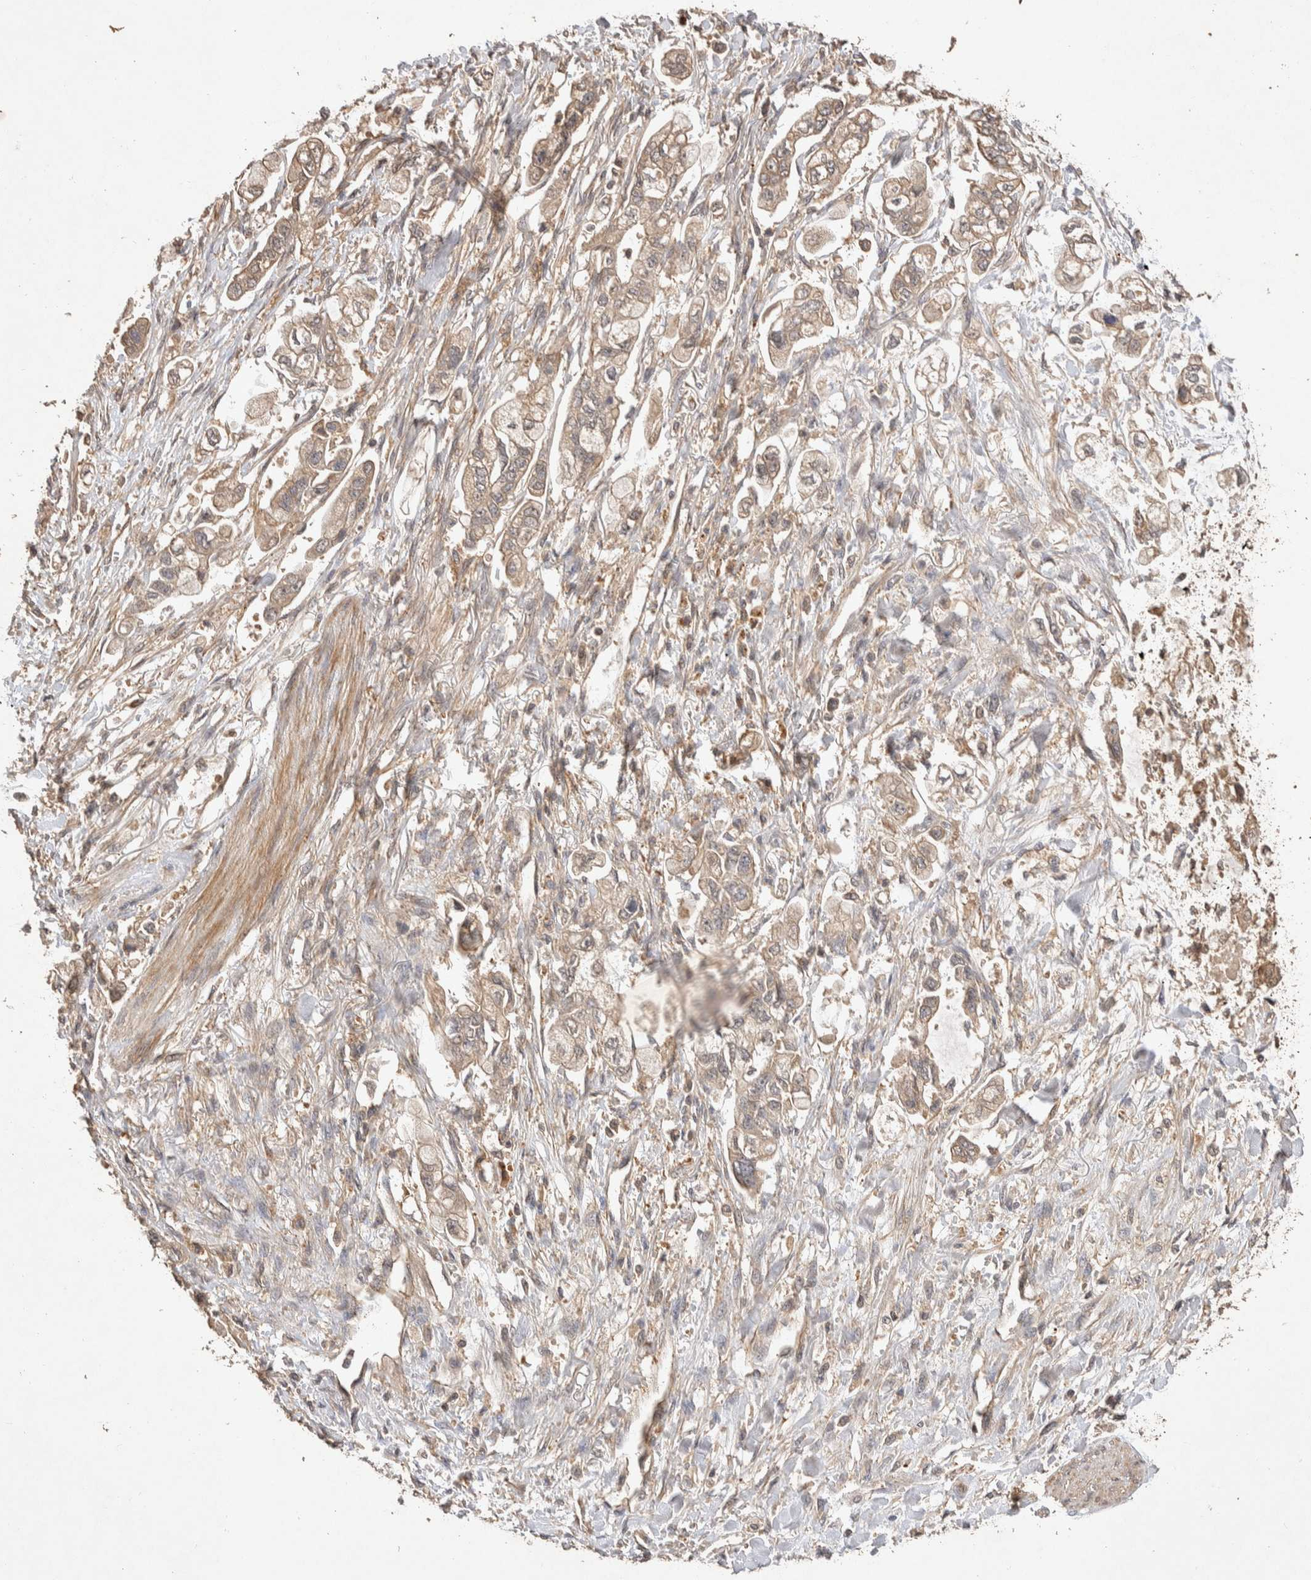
{"staining": {"intensity": "weak", "quantity": ">75%", "location": "cytoplasmic/membranous"}, "tissue": "stomach cancer", "cell_type": "Tumor cells", "image_type": "cancer", "snomed": [{"axis": "morphology", "description": "Normal tissue, NOS"}, {"axis": "morphology", "description": "Adenocarcinoma, NOS"}, {"axis": "topography", "description": "Stomach"}], "caption": "Immunohistochemical staining of human stomach adenocarcinoma shows low levels of weak cytoplasmic/membranous expression in about >75% of tumor cells. The protein is shown in brown color, while the nuclei are stained blue.", "gene": "NSMAF", "patient": {"sex": "male", "age": 62}}